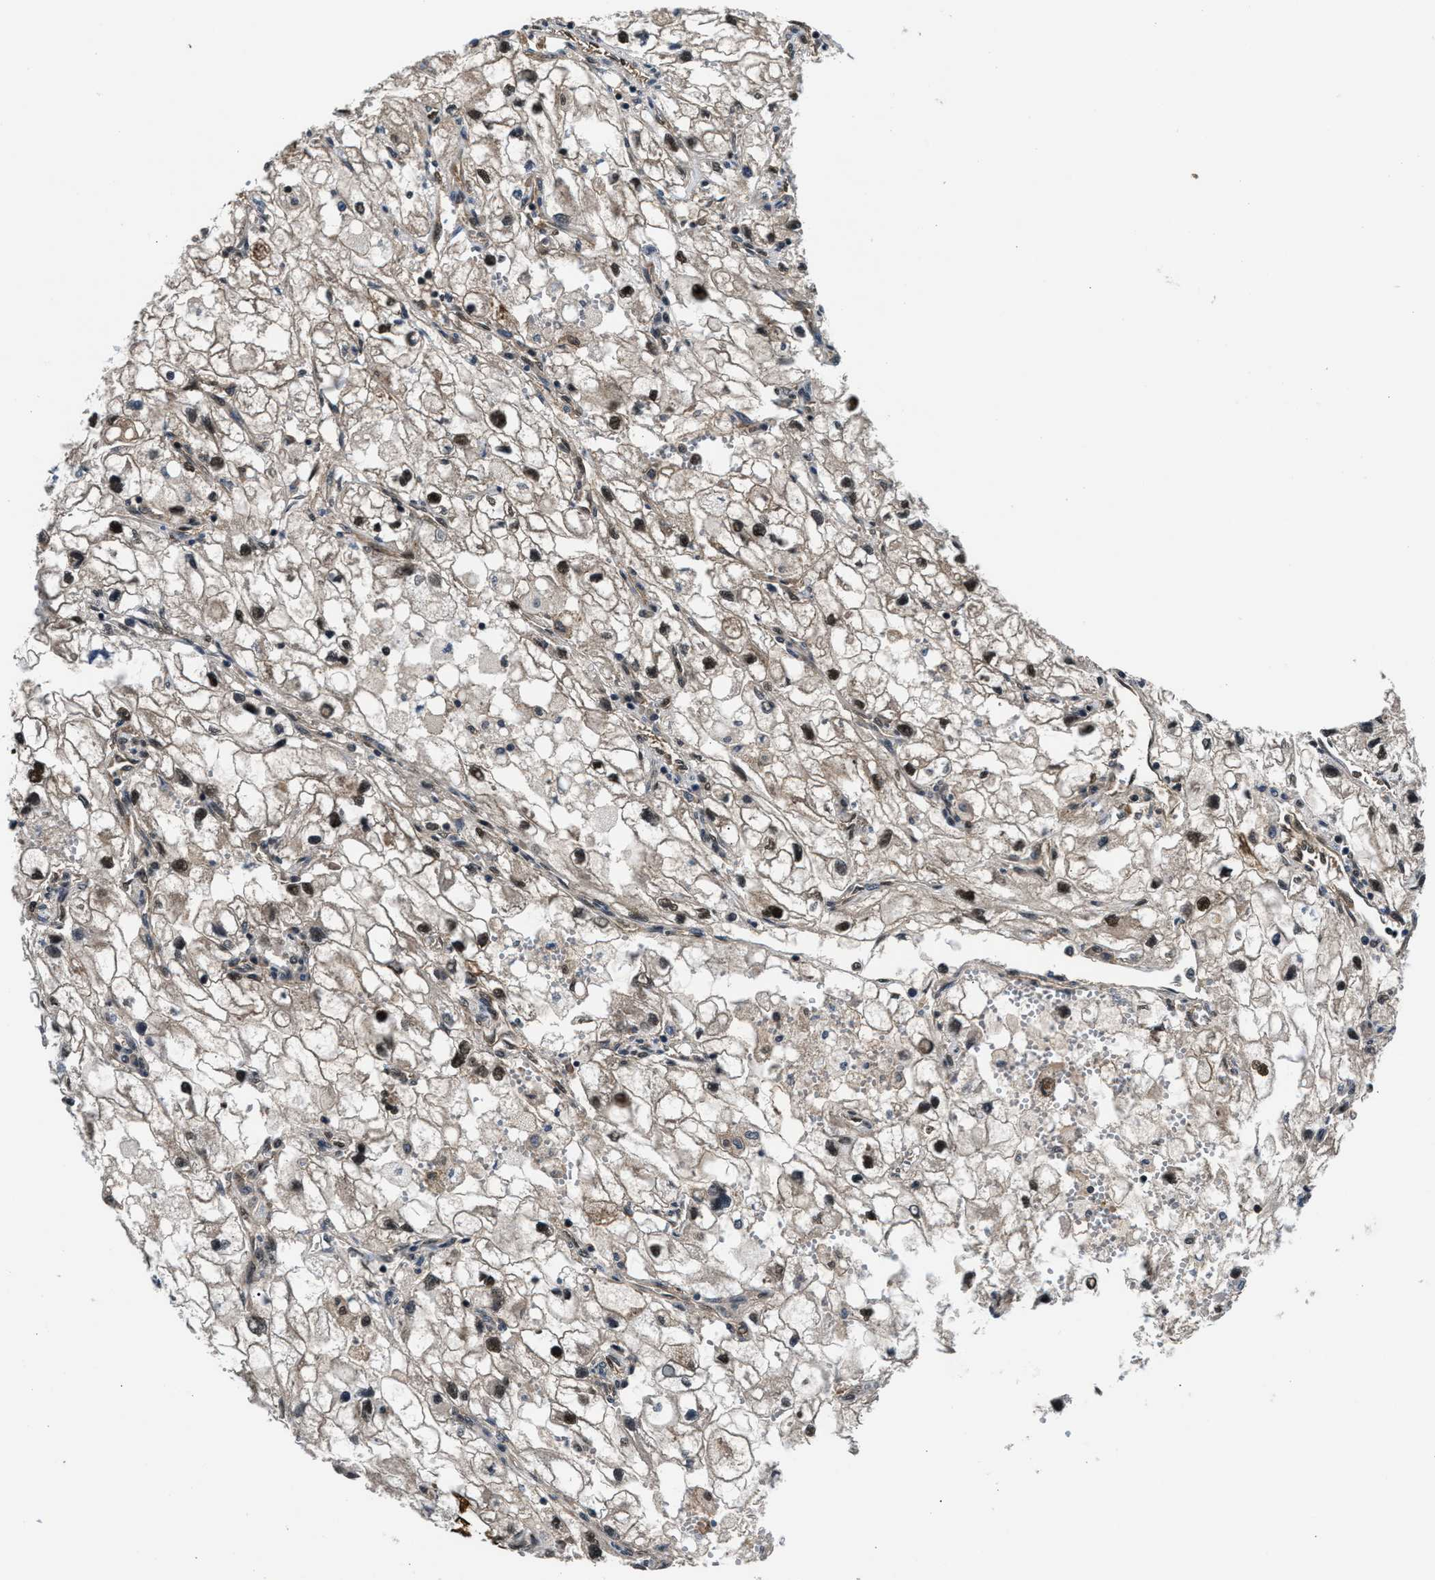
{"staining": {"intensity": "weak", "quantity": ">75%", "location": "nuclear"}, "tissue": "renal cancer", "cell_type": "Tumor cells", "image_type": "cancer", "snomed": [{"axis": "morphology", "description": "Adenocarcinoma, NOS"}, {"axis": "topography", "description": "Kidney"}], "caption": "Weak nuclear expression is identified in approximately >75% of tumor cells in renal cancer (adenocarcinoma).", "gene": "RBM33", "patient": {"sex": "female", "age": 70}}